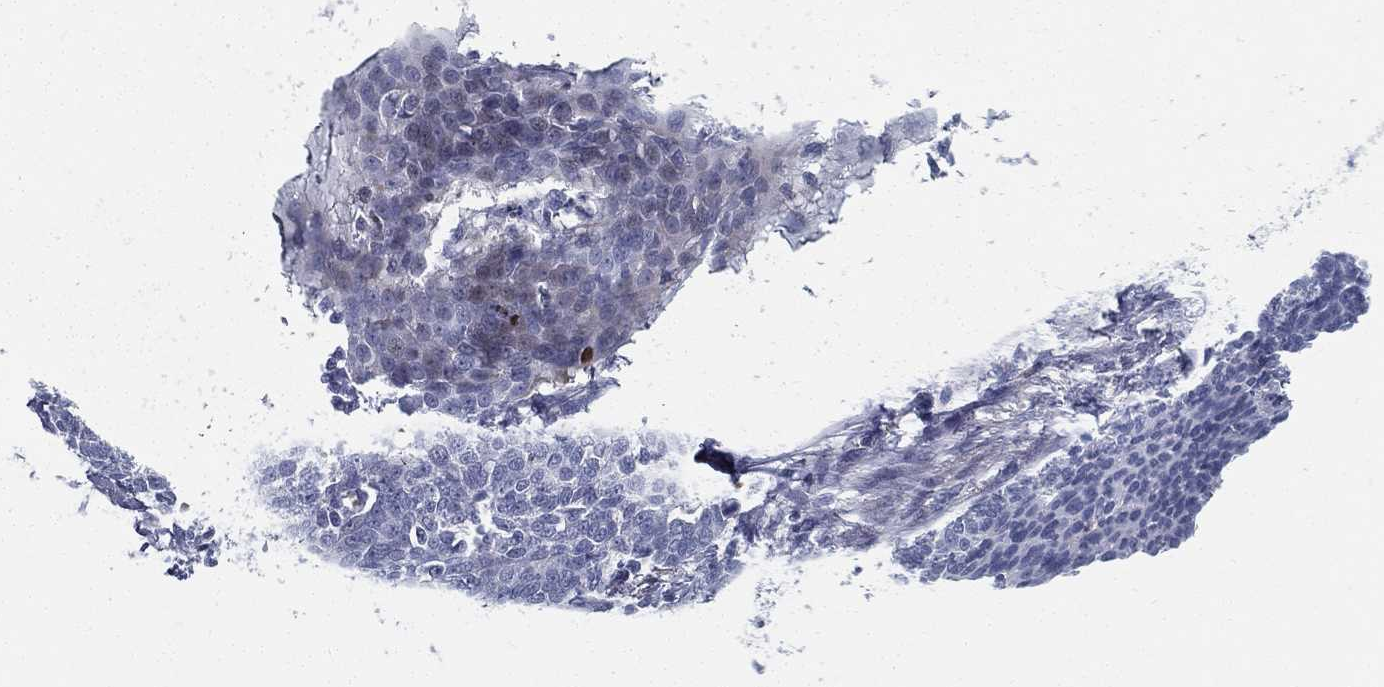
{"staining": {"intensity": "negative", "quantity": "none", "location": "none"}, "tissue": "cervical cancer", "cell_type": "Tumor cells", "image_type": "cancer", "snomed": [{"axis": "morphology", "description": "Normal tissue, NOS"}, {"axis": "morphology", "description": "Squamous cell carcinoma, NOS"}, {"axis": "topography", "description": "Cervix"}], "caption": "This is an IHC histopathology image of cervical squamous cell carcinoma. There is no positivity in tumor cells.", "gene": "SPPL2C", "patient": {"sex": "female", "age": 39}}